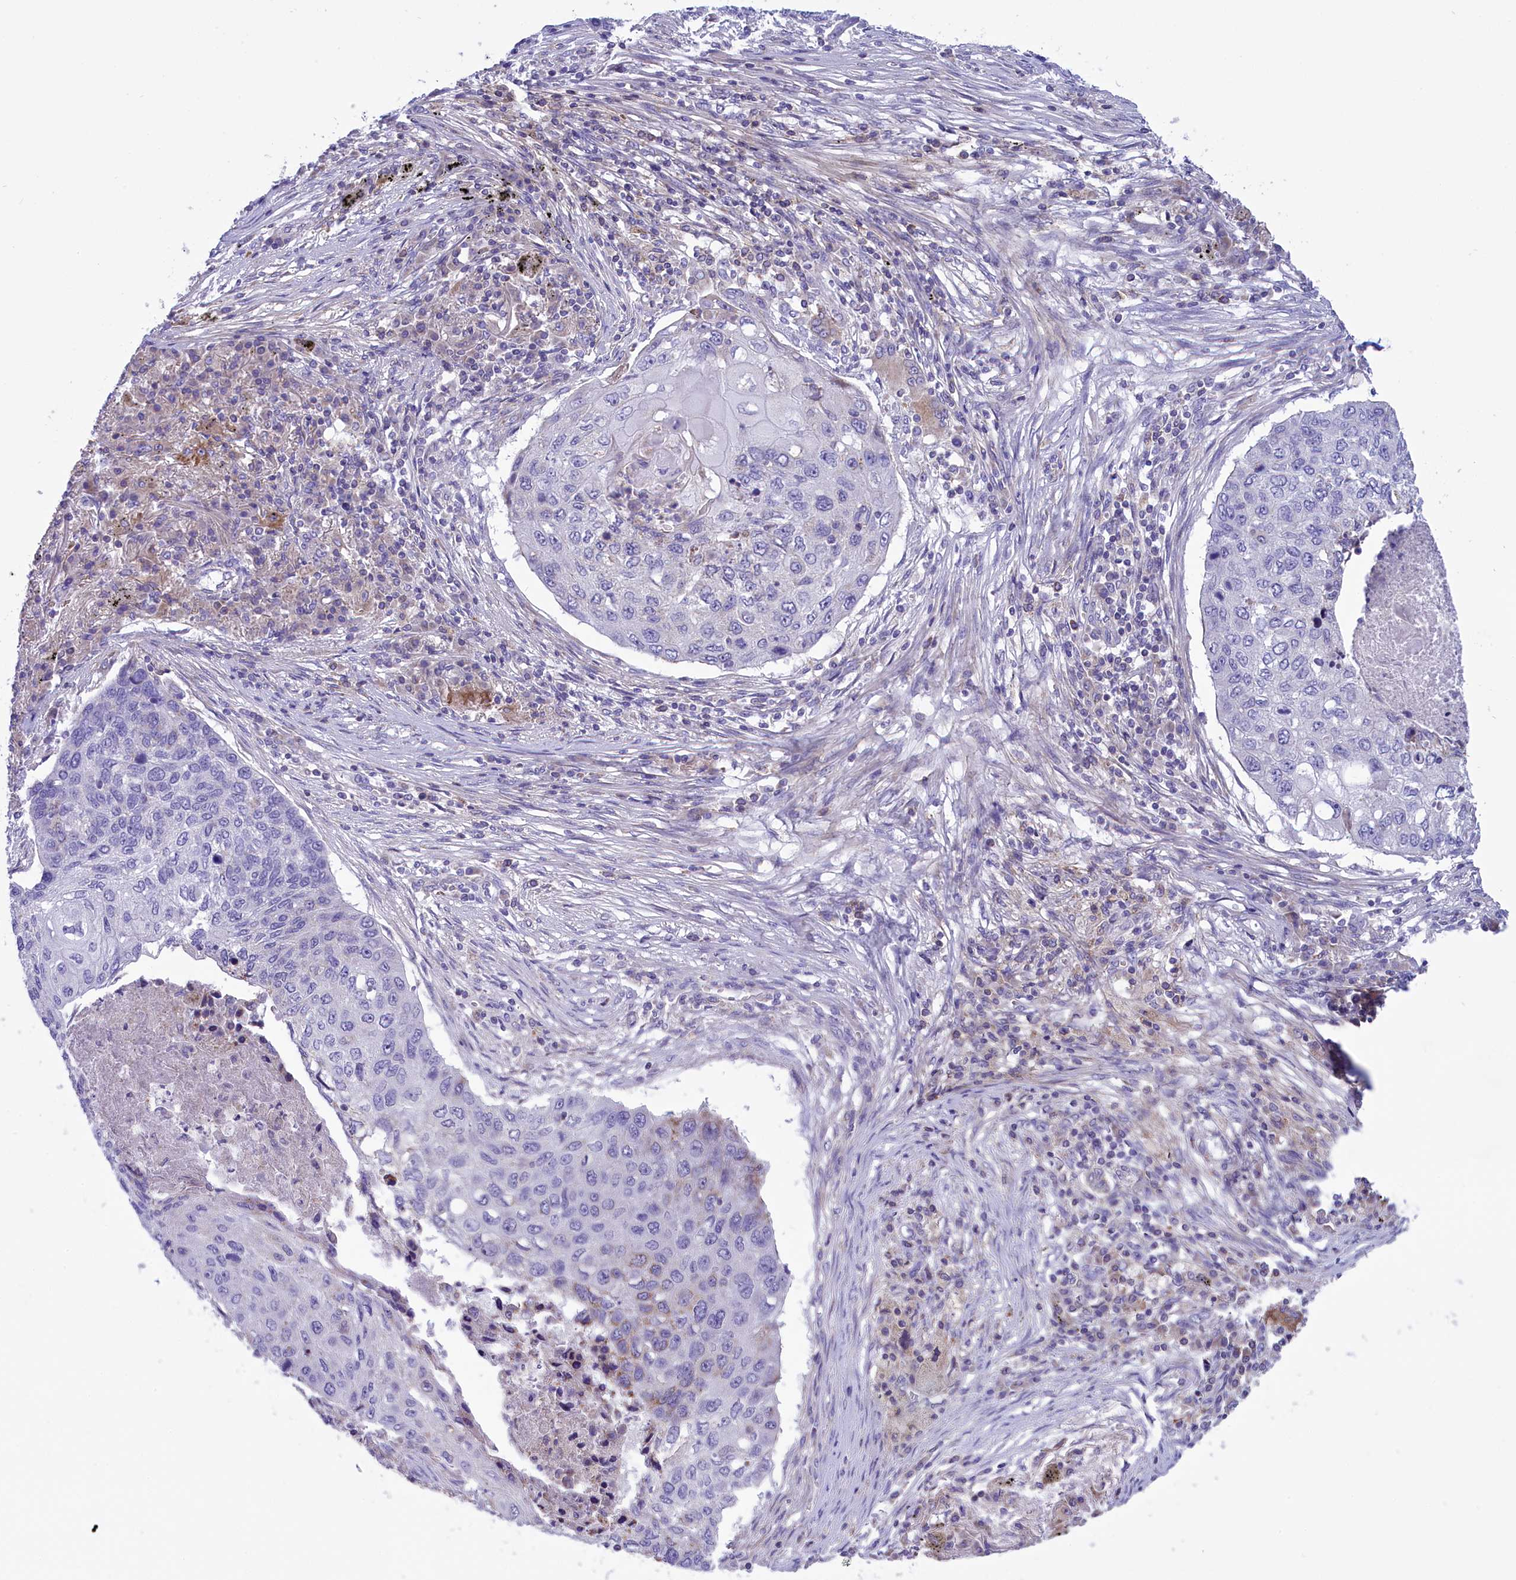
{"staining": {"intensity": "negative", "quantity": "none", "location": "none"}, "tissue": "lung cancer", "cell_type": "Tumor cells", "image_type": "cancer", "snomed": [{"axis": "morphology", "description": "Squamous cell carcinoma, NOS"}, {"axis": "topography", "description": "Lung"}], "caption": "Immunohistochemical staining of squamous cell carcinoma (lung) reveals no significant staining in tumor cells. The staining is performed using DAB brown chromogen with nuclei counter-stained in using hematoxylin.", "gene": "CORO7-PAM16", "patient": {"sex": "female", "age": 63}}